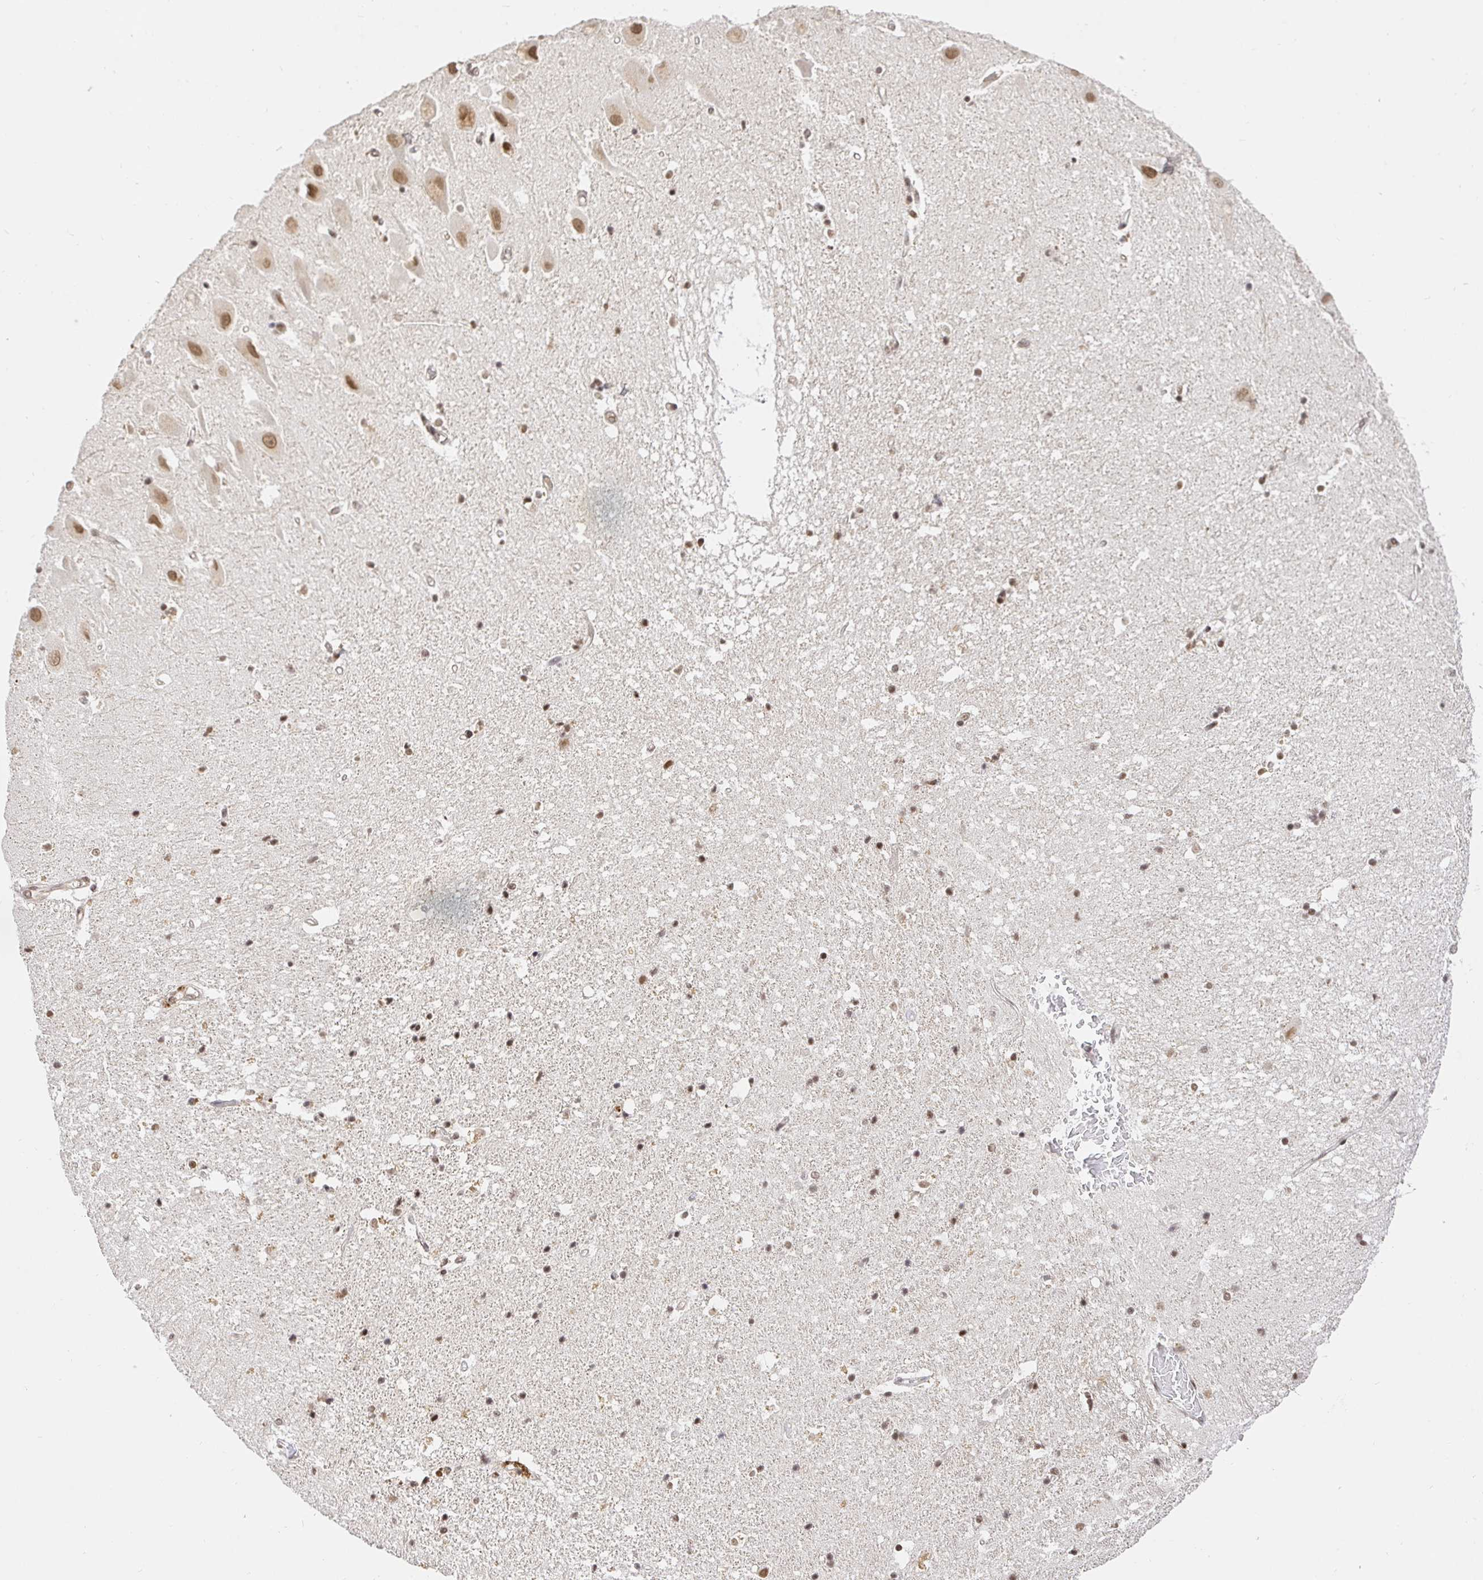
{"staining": {"intensity": "moderate", "quantity": "25%-75%", "location": "nuclear"}, "tissue": "hippocampus", "cell_type": "Glial cells", "image_type": "normal", "snomed": [{"axis": "morphology", "description": "Normal tissue, NOS"}, {"axis": "topography", "description": "Hippocampus"}], "caption": "DAB (3,3'-diaminobenzidine) immunohistochemical staining of unremarkable human hippocampus displays moderate nuclear protein staining in approximately 25%-75% of glial cells. (DAB (3,3'-diaminobenzidine) IHC with brightfield microscopy, high magnification).", "gene": "USF1", "patient": {"sex": "male", "age": 63}}